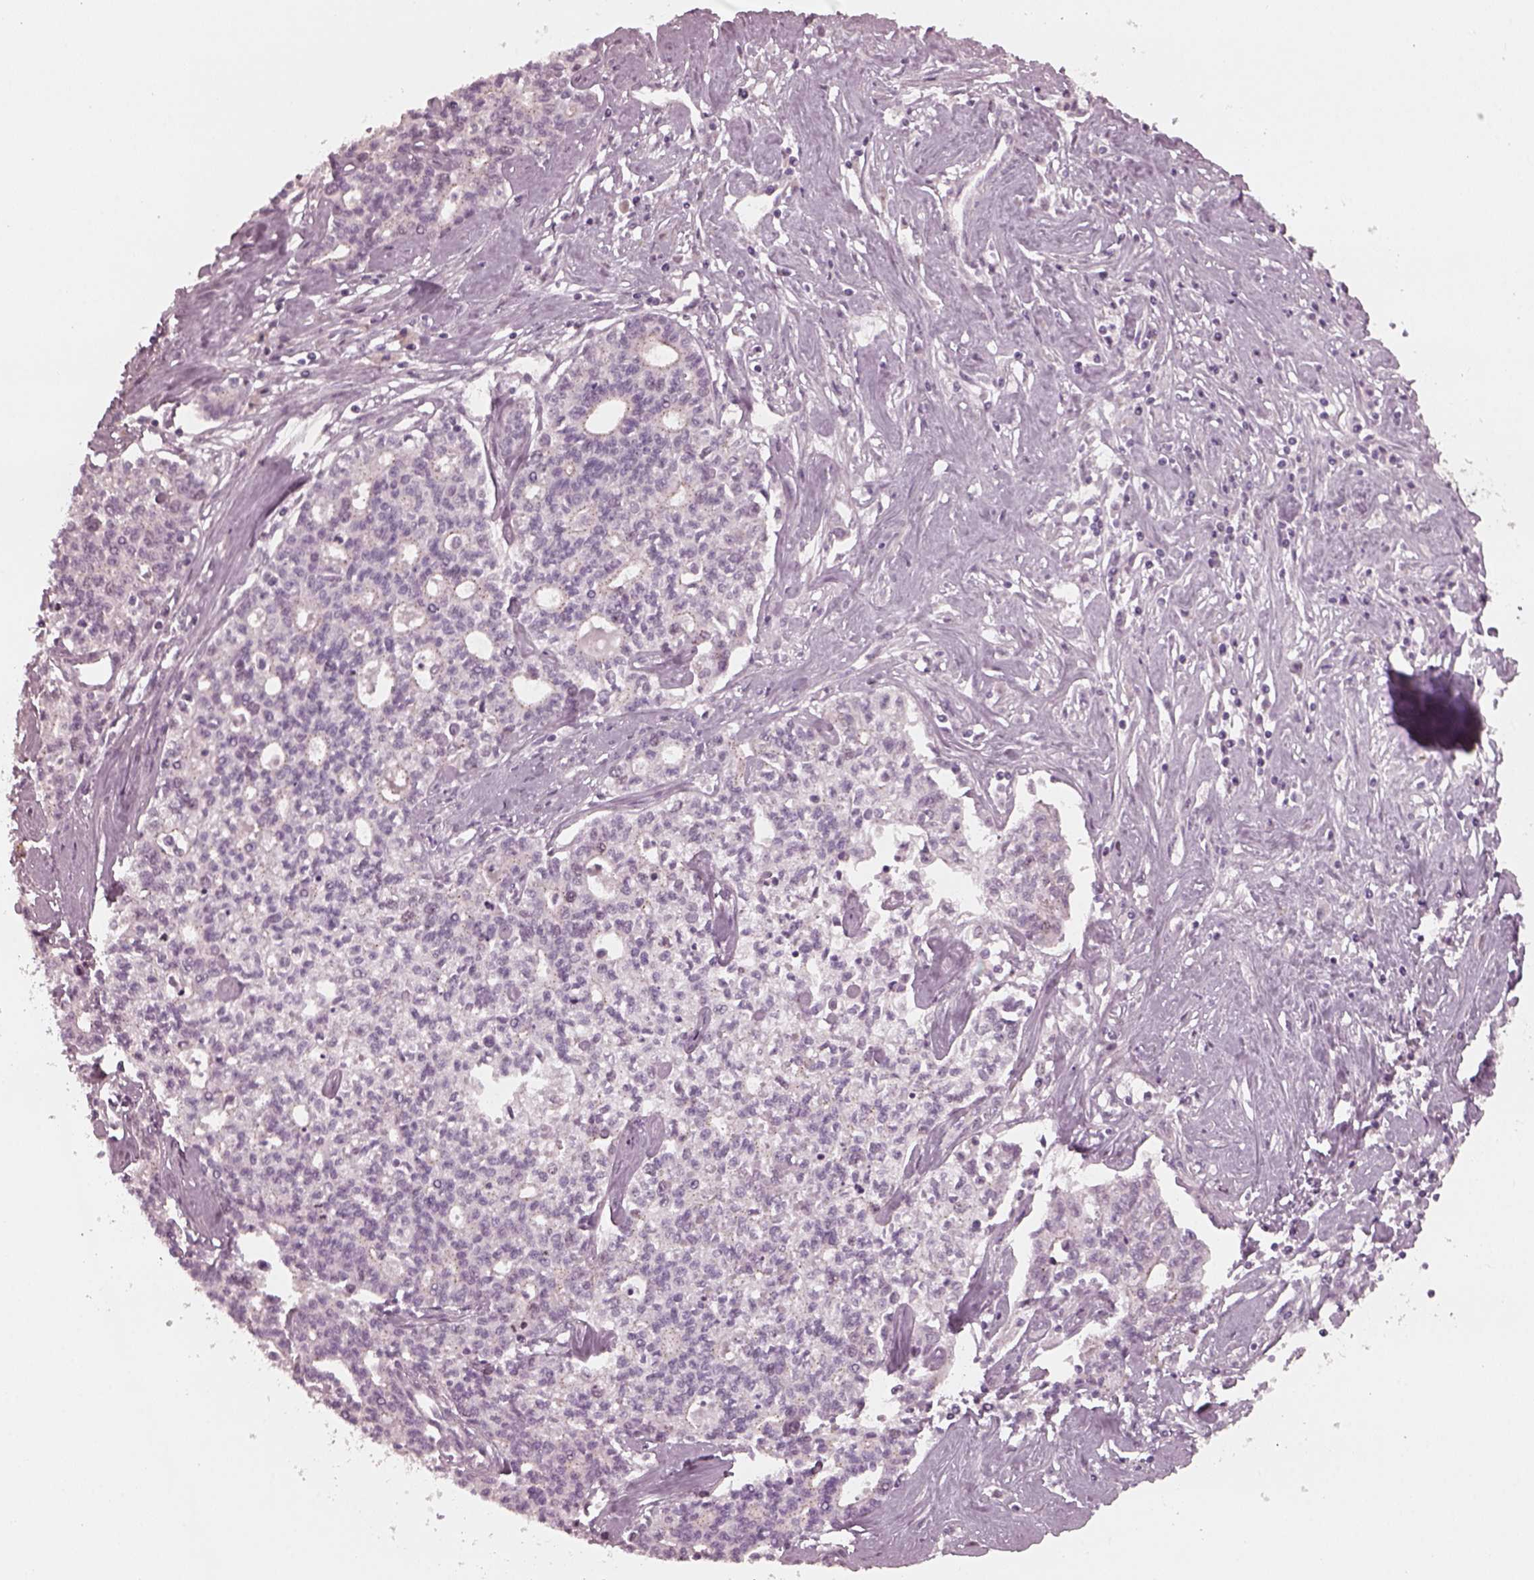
{"staining": {"intensity": "negative", "quantity": "none", "location": "none"}, "tissue": "liver cancer", "cell_type": "Tumor cells", "image_type": "cancer", "snomed": [{"axis": "morphology", "description": "Cholangiocarcinoma"}, {"axis": "topography", "description": "Liver"}], "caption": "This is an immunohistochemistry (IHC) photomicrograph of human liver cholangiocarcinoma. There is no positivity in tumor cells.", "gene": "SAXO1", "patient": {"sex": "female", "age": 61}}